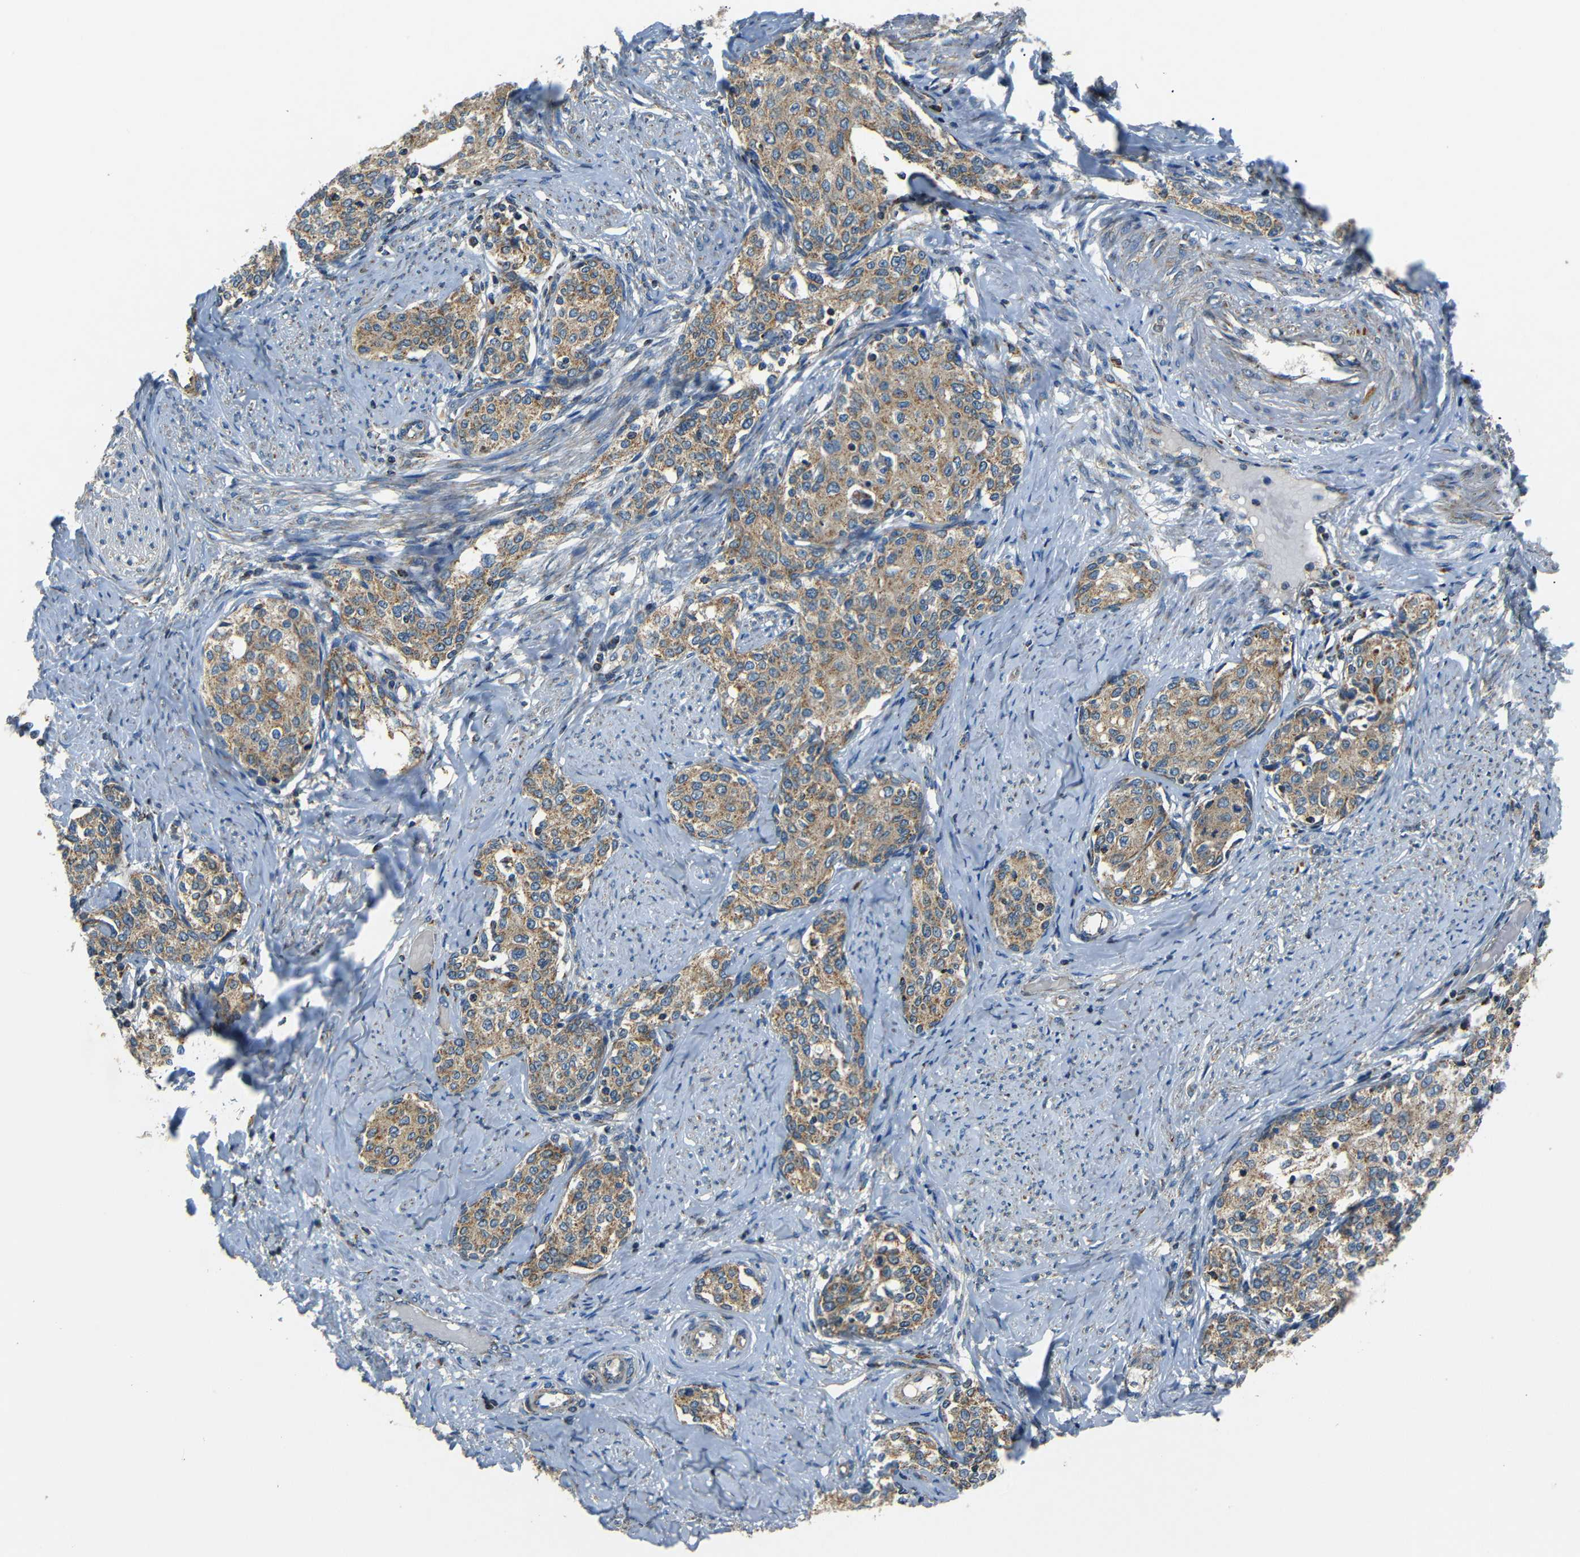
{"staining": {"intensity": "moderate", "quantity": ">75%", "location": "cytoplasmic/membranous"}, "tissue": "cervical cancer", "cell_type": "Tumor cells", "image_type": "cancer", "snomed": [{"axis": "morphology", "description": "Squamous cell carcinoma, NOS"}, {"axis": "morphology", "description": "Adenocarcinoma, NOS"}, {"axis": "topography", "description": "Cervix"}], "caption": "Squamous cell carcinoma (cervical) stained with immunohistochemistry displays moderate cytoplasmic/membranous staining in approximately >75% of tumor cells.", "gene": "NETO2", "patient": {"sex": "female", "age": 52}}